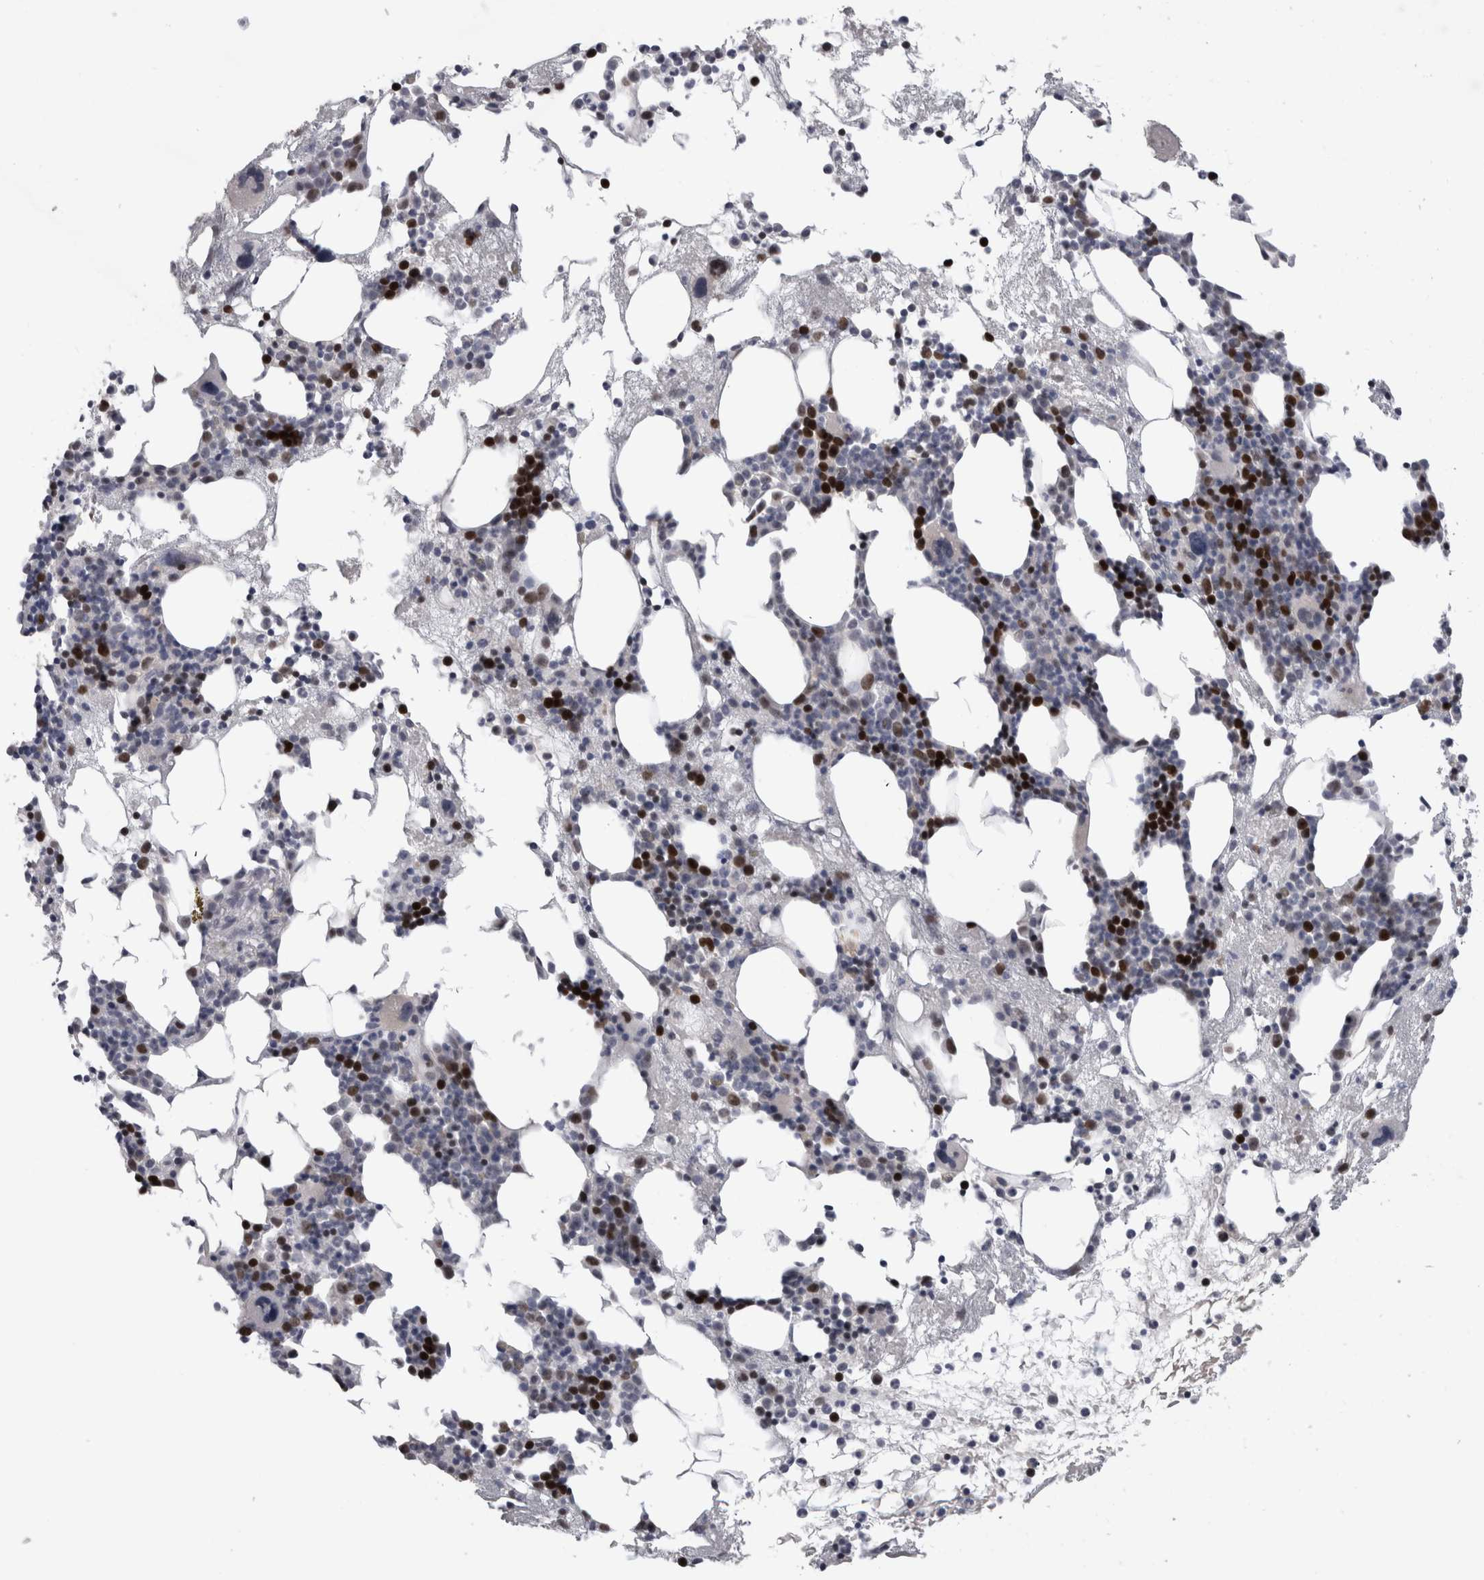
{"staining": {"intensity": "strong", "quantity": "25%-75%", "location": "nuclear"}, "tissue": "bone marrow", "cell_type": "Hematopoietic cells", "image_type": "normal", "snomed": [{"axis": "morphology", "description": "Normal tissue, NOS"}, {"axis": "morphology", "description": "Inflammation, NOS"}, {"axis": "topography", "description": "Bone marrow"}], "caption": "Immunohistochemical staining of normal bone marrow exhibits strong nuclear protein staining in approximately 25%-75% of hematopoietic cells.", "gene": "KIF18B", "patient": {"sex": "female", "age": 81}}